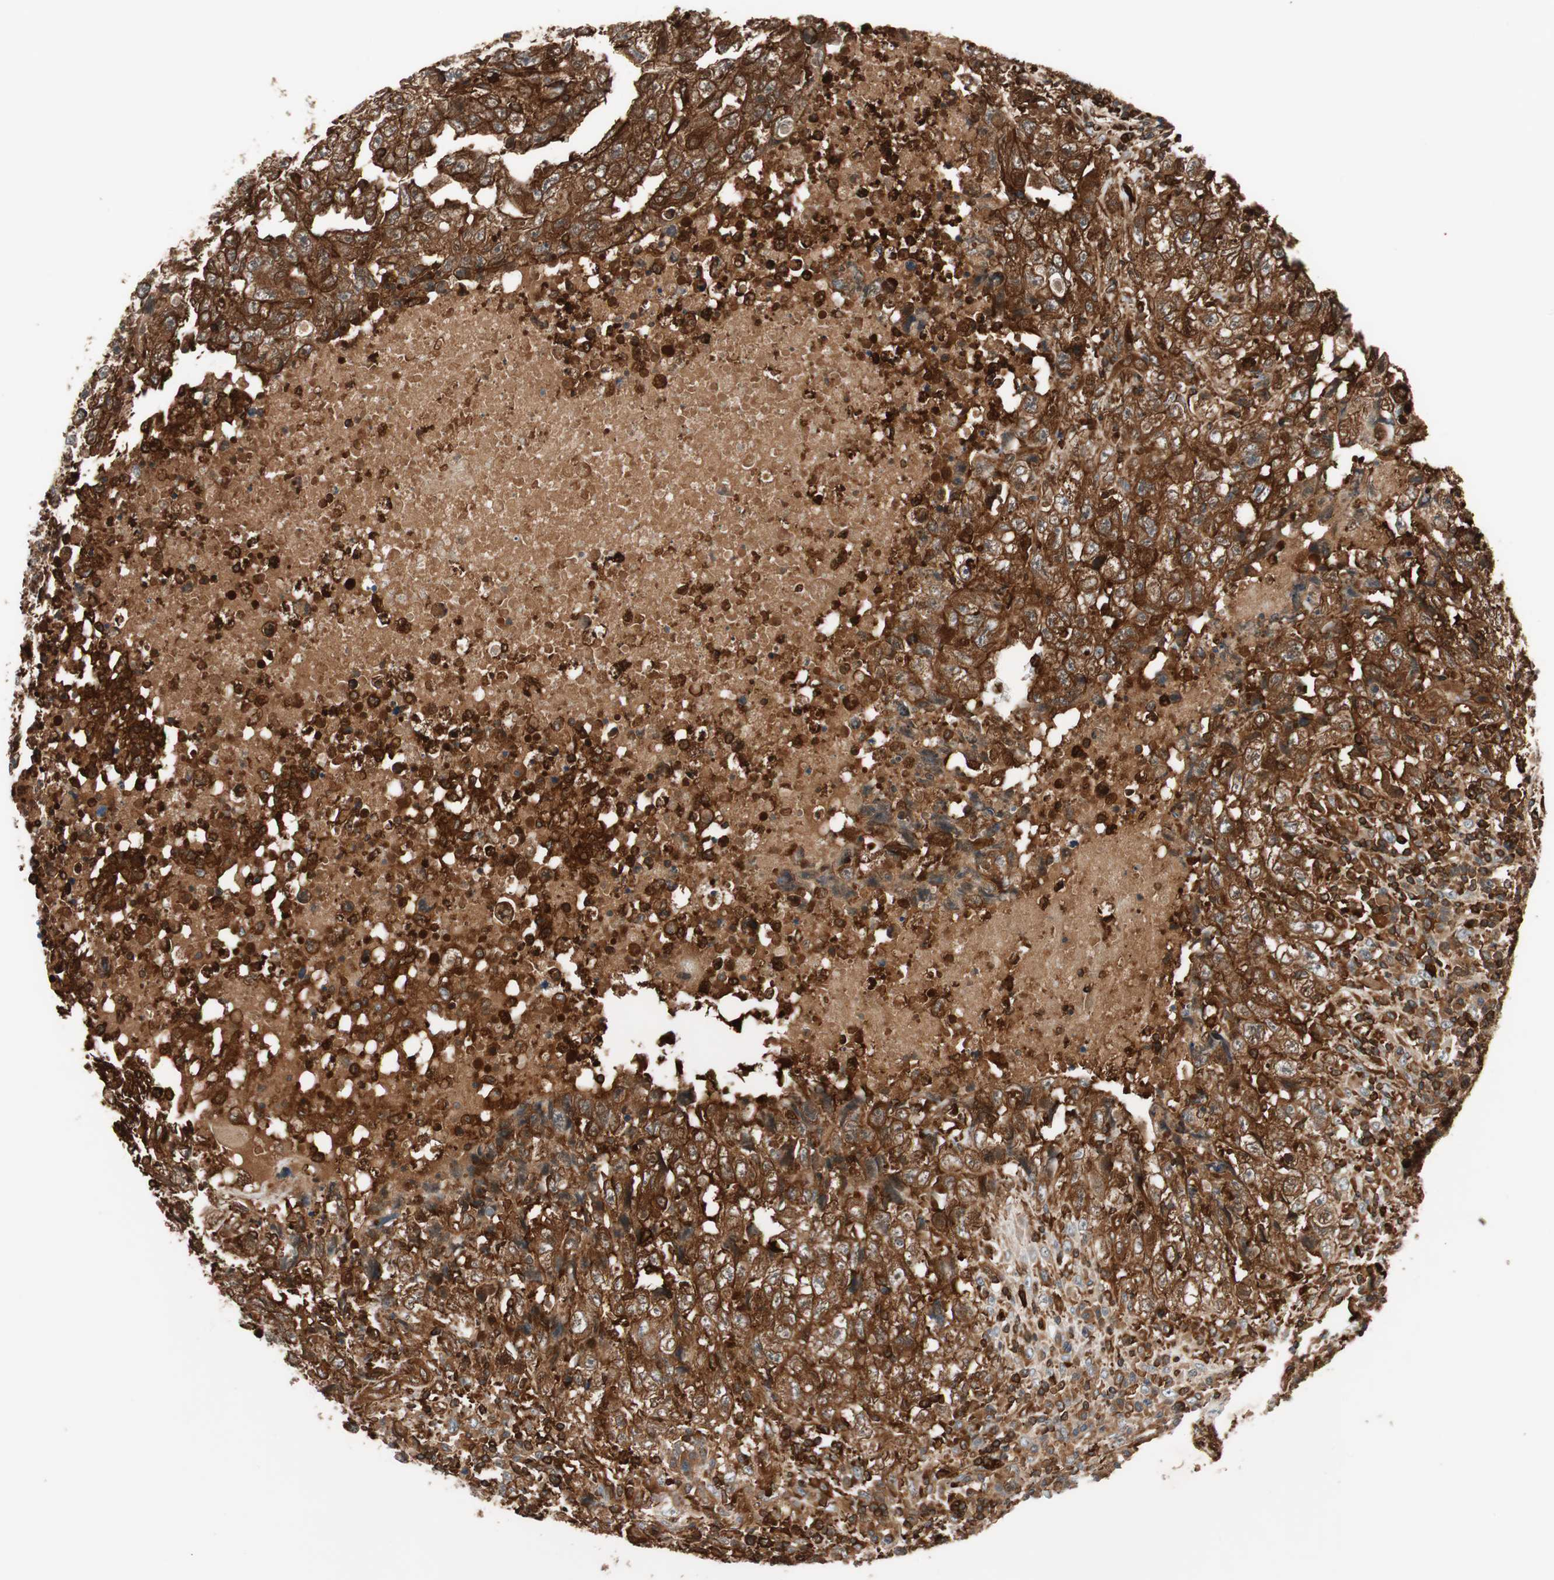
{"staining": {"intensity": "strong", "quantity": ">75%", "location": "cytoplasmic/membranous"}, "tissue": "testis cancer", "cell_type": "Tumor cells", "image_type": "cancer", "snomed": [{"axis": "morphology", "description": "Necrosis, NOS"}, {"axis": "morphology", "description": "Carcinoma, Embryonal, NOS"}, {"axis": "topography", "description": "Testis"}], "caption": "Testis cancer stained with a brown dye exhibits strong cytoplasmic/membranous positive staining in about >75% of tumor cells.", "gene": "VASP", "patient": {"sex": "male", "age": 19}}